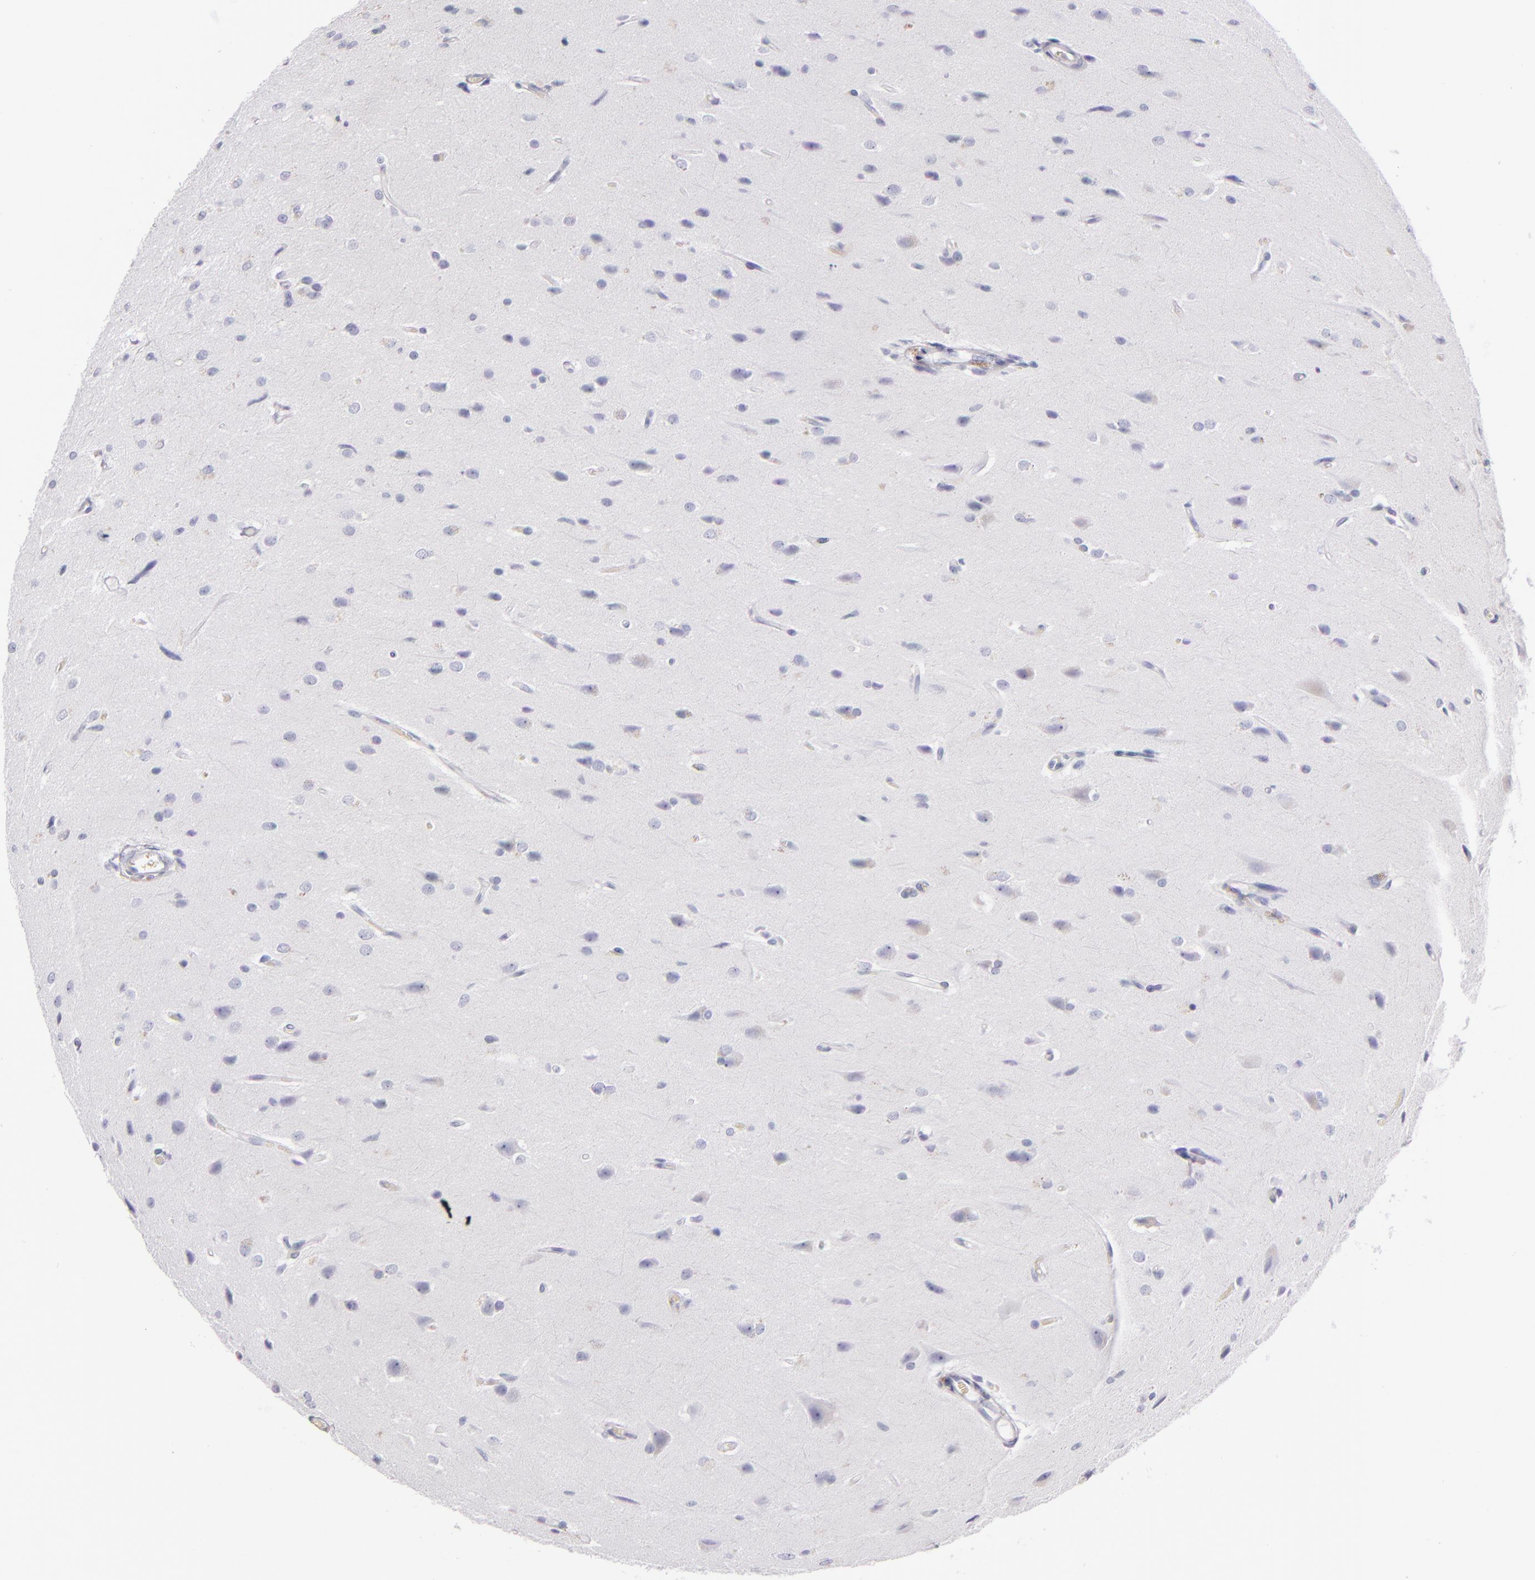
{"staining": {"intensity": "negative", "quantity": "none", "location": "none"}, "tissue": "glioma", "cell_type": "Tumor cells", "image_type": "cancer", "snomed": [{"axis": "morphology", "description": "Glioma, malignant, High grade"}, {"axis": "topography", "description": "Brain"}], "caption": "This histopathology image is of glioma stained with immunohistochemistry to label a protein in brown with the nuclei are counter-stained blue. There is no staining in tumor cells.", "gene": "FABP1", "patient": {"sex": "male", "age": 68}}